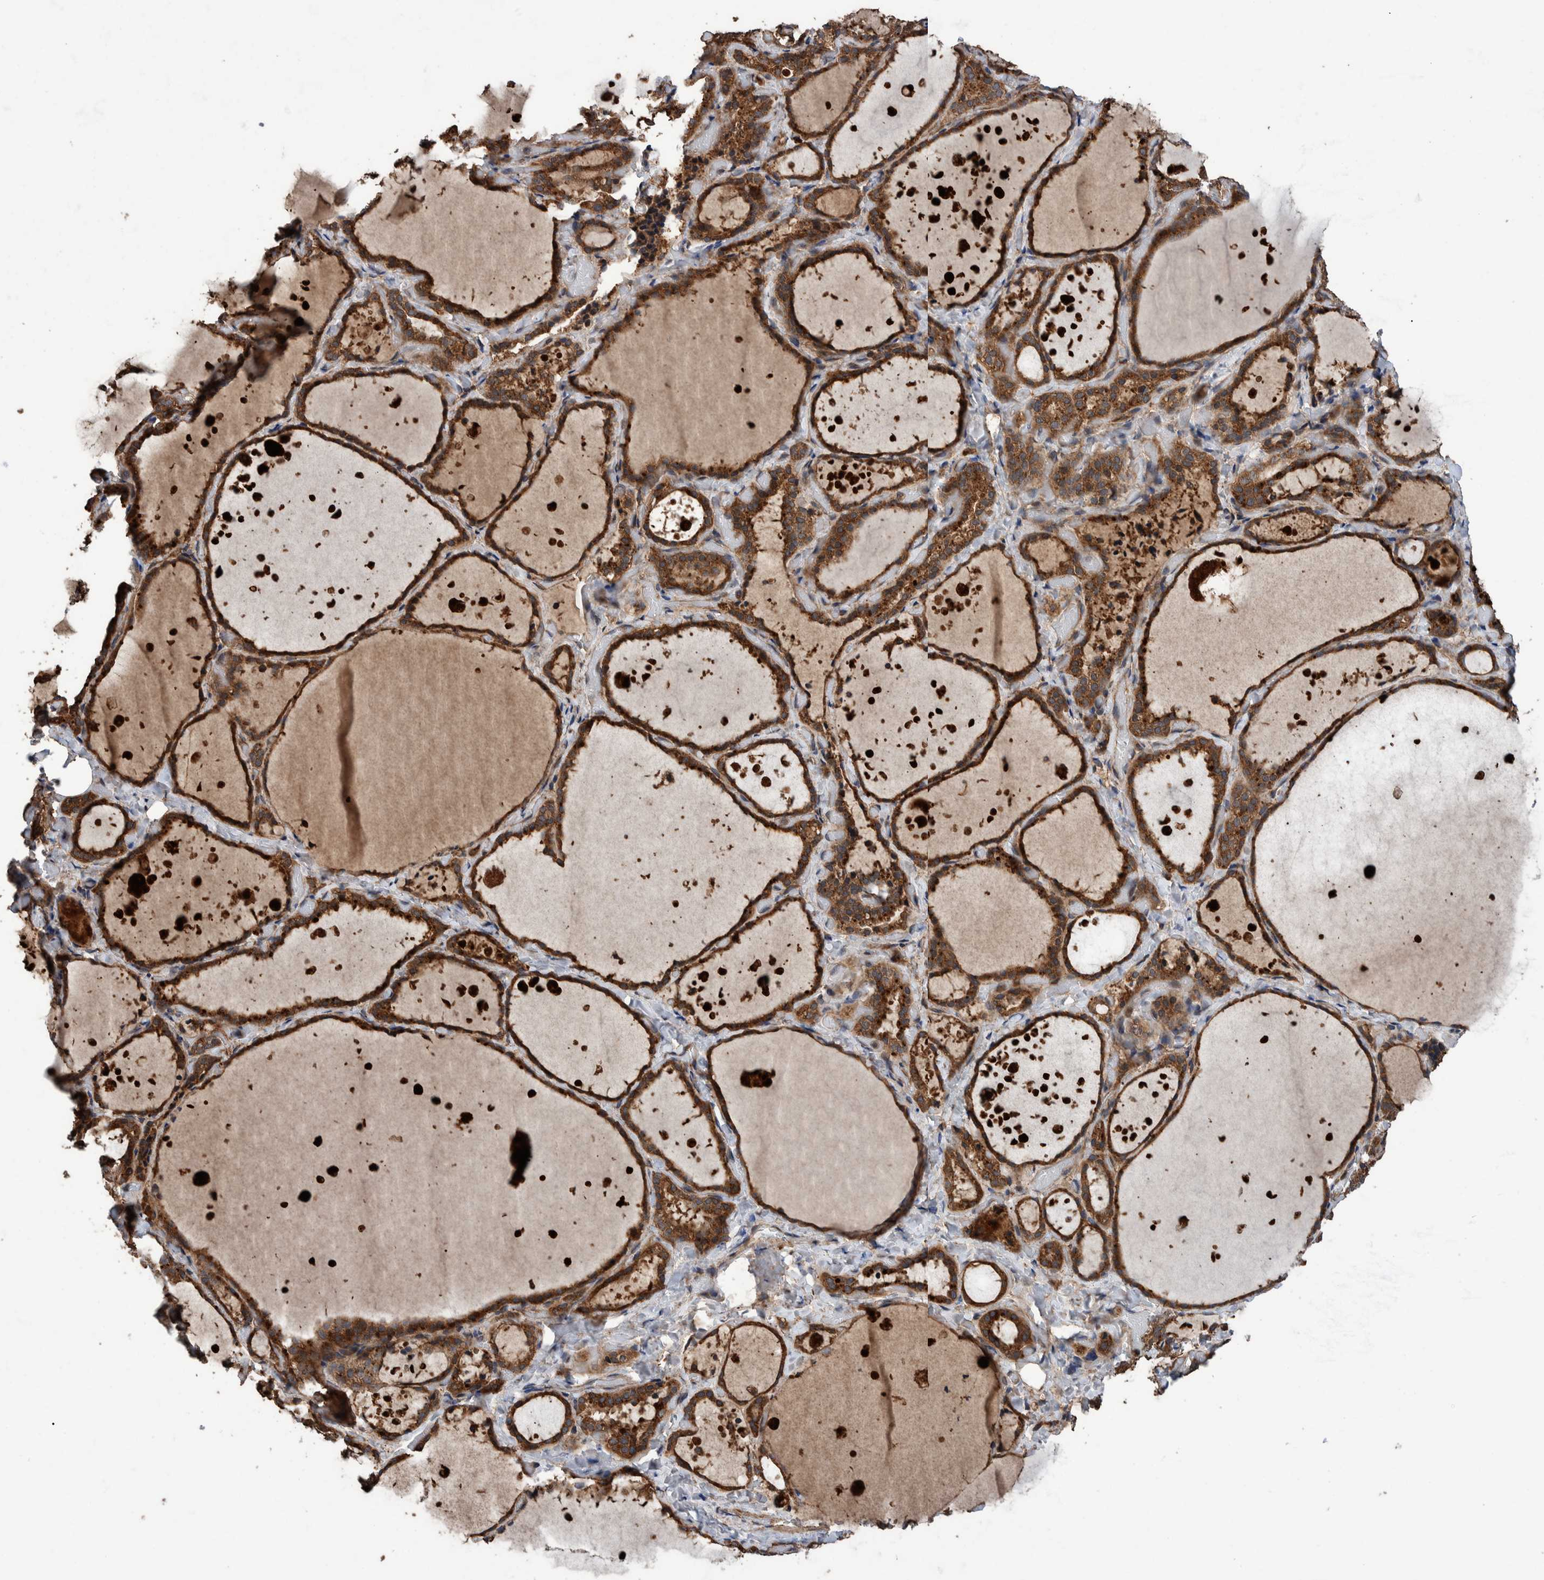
{"staining": {"intensity": "strong", "quantity": ">75%", "location": "cytoplasmic/membranous"}, "tissue": "thyroid gland", "cell_type": "Glandular cells", "image_type": "normal", "snomed": [{"axis": "morphology", "description": "Normal tissue, NOS"}, {"axis": "topography", "description": "Thyroid gland"}], "caption": "High-magnification brightfield microscopy of benign thyroid gland stained with DAB (brown) and counterstained with hematoxylin (blue). glandular cells exhibit strong cytoplasmic/membranous positivity is identified in approximately>75% of cells.", "gene": "ENSG00000251537", "patient": {"sex": "female", "age": 44}}